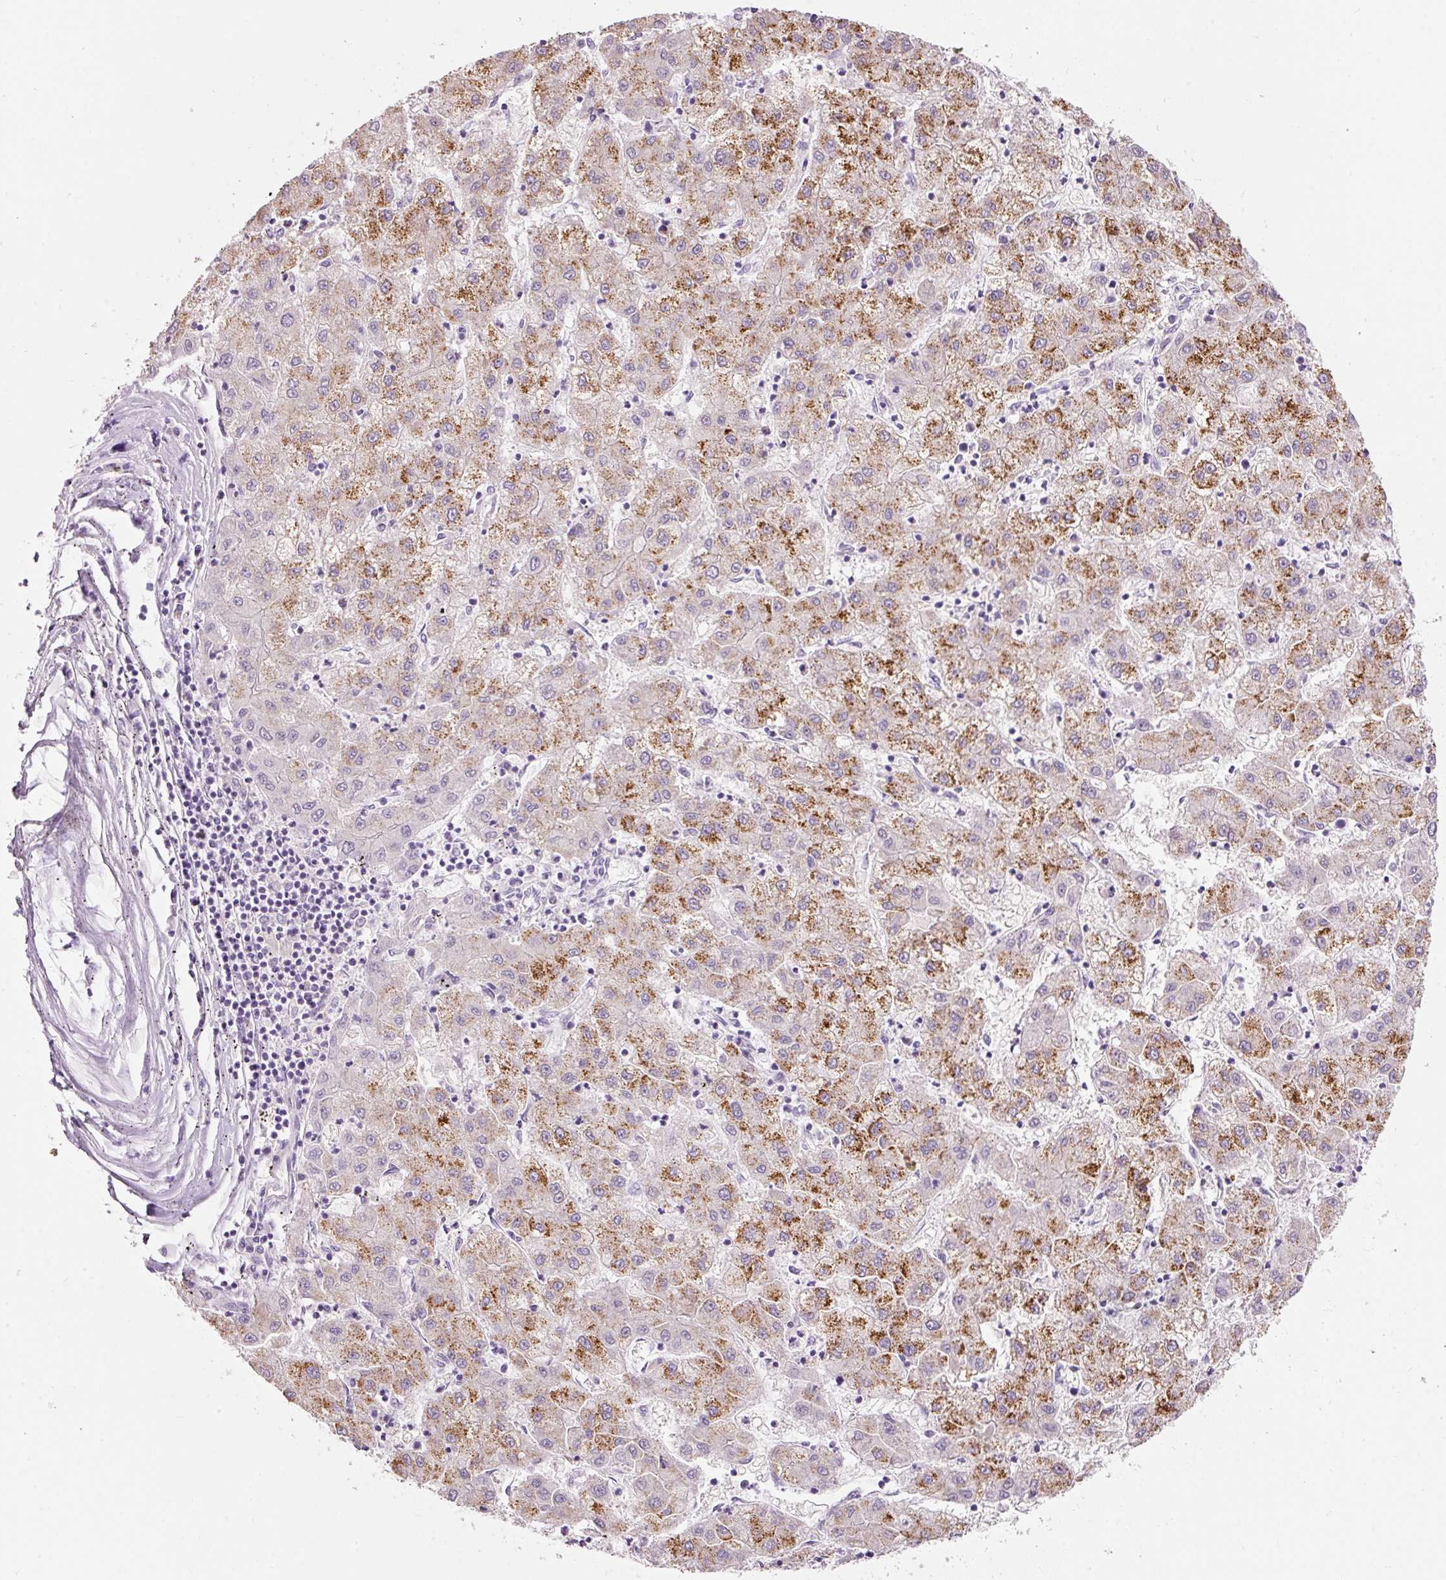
{"staining": {"intensity": "moderate", "quantity": "25%-75%", "location": "cytoplasmic/membranous"}, "tissue": "liver cancer", "cell_type": "Tumor cells", "image_type": "cancer", "snomed": [{"axis": "morphology", "description": "Carcinoma, Hepatocellular, NOS"}, {"axis": "topography", "description": "Liver"}], "caption": "Liver cancer (hepatocellular carcinoma) stained for a protein (brown) displays moderate cytoplasmic/membranous positive positivity in approximately 25%-75% of tumor cells.", "gene": "DNM1", "patient": {"sex": "male", "age": 72}}